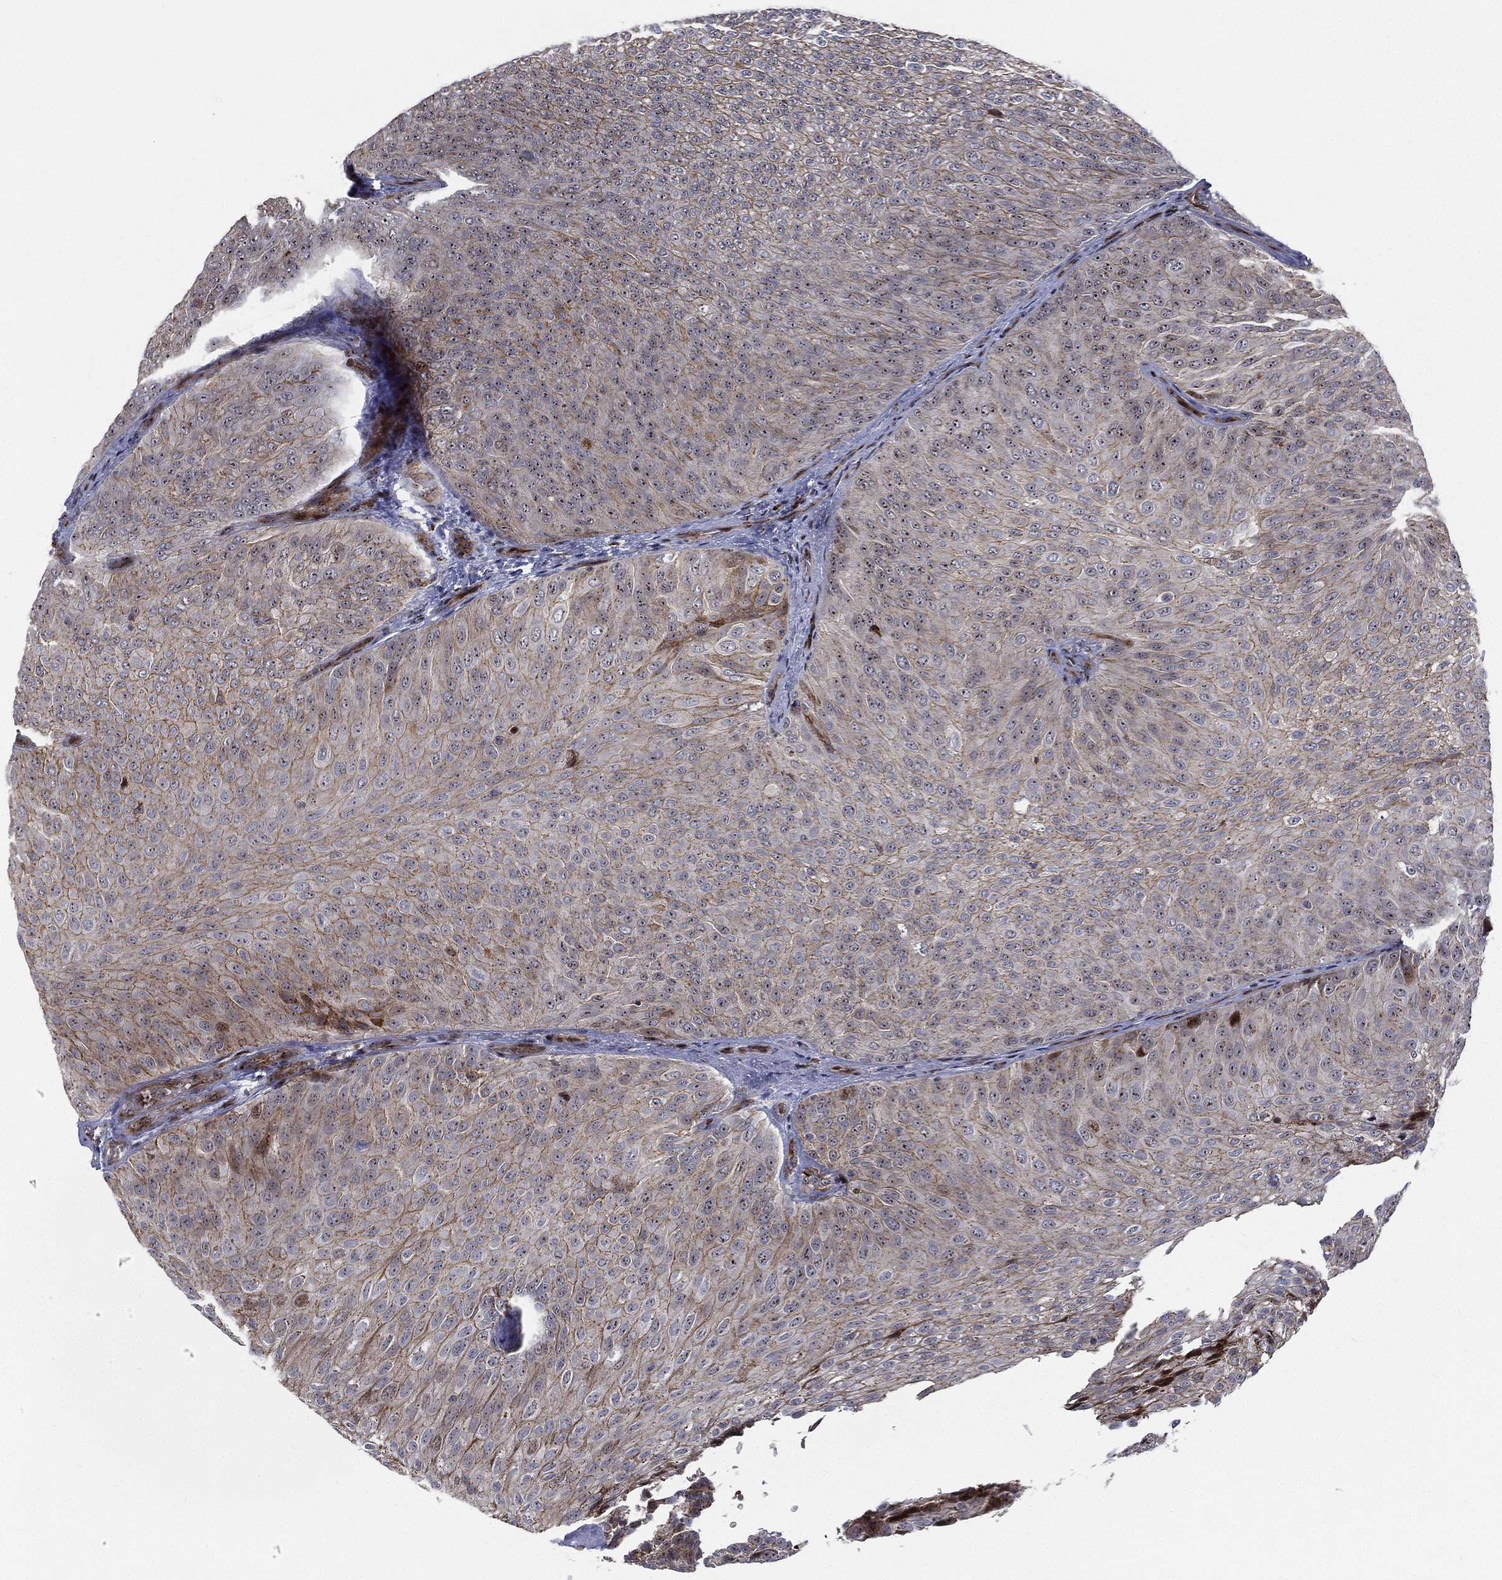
{"staining": {"intensity": "moderate", "quantity": "25%-75%", "location": "cytoplasmic/membranous,nuclear"}, "tissue": "urothelial cancer", "cell_type": "Tumor cells", "image_type": "cancer", "snomed": [{"axis": "morphology", "description": "Urothelial carcinoma, Low grade"}, {"axis": "topography", "description": "Urinary bladder"}], "caption": "Moderate cytoplasmic/membranous and nuclear positivity for a protein is appreciated in about 25%-75% of tumor cells of urothelial cancer using IHC.", "gene": "VHL", "patient": {"sex": "male", "age": 78}}